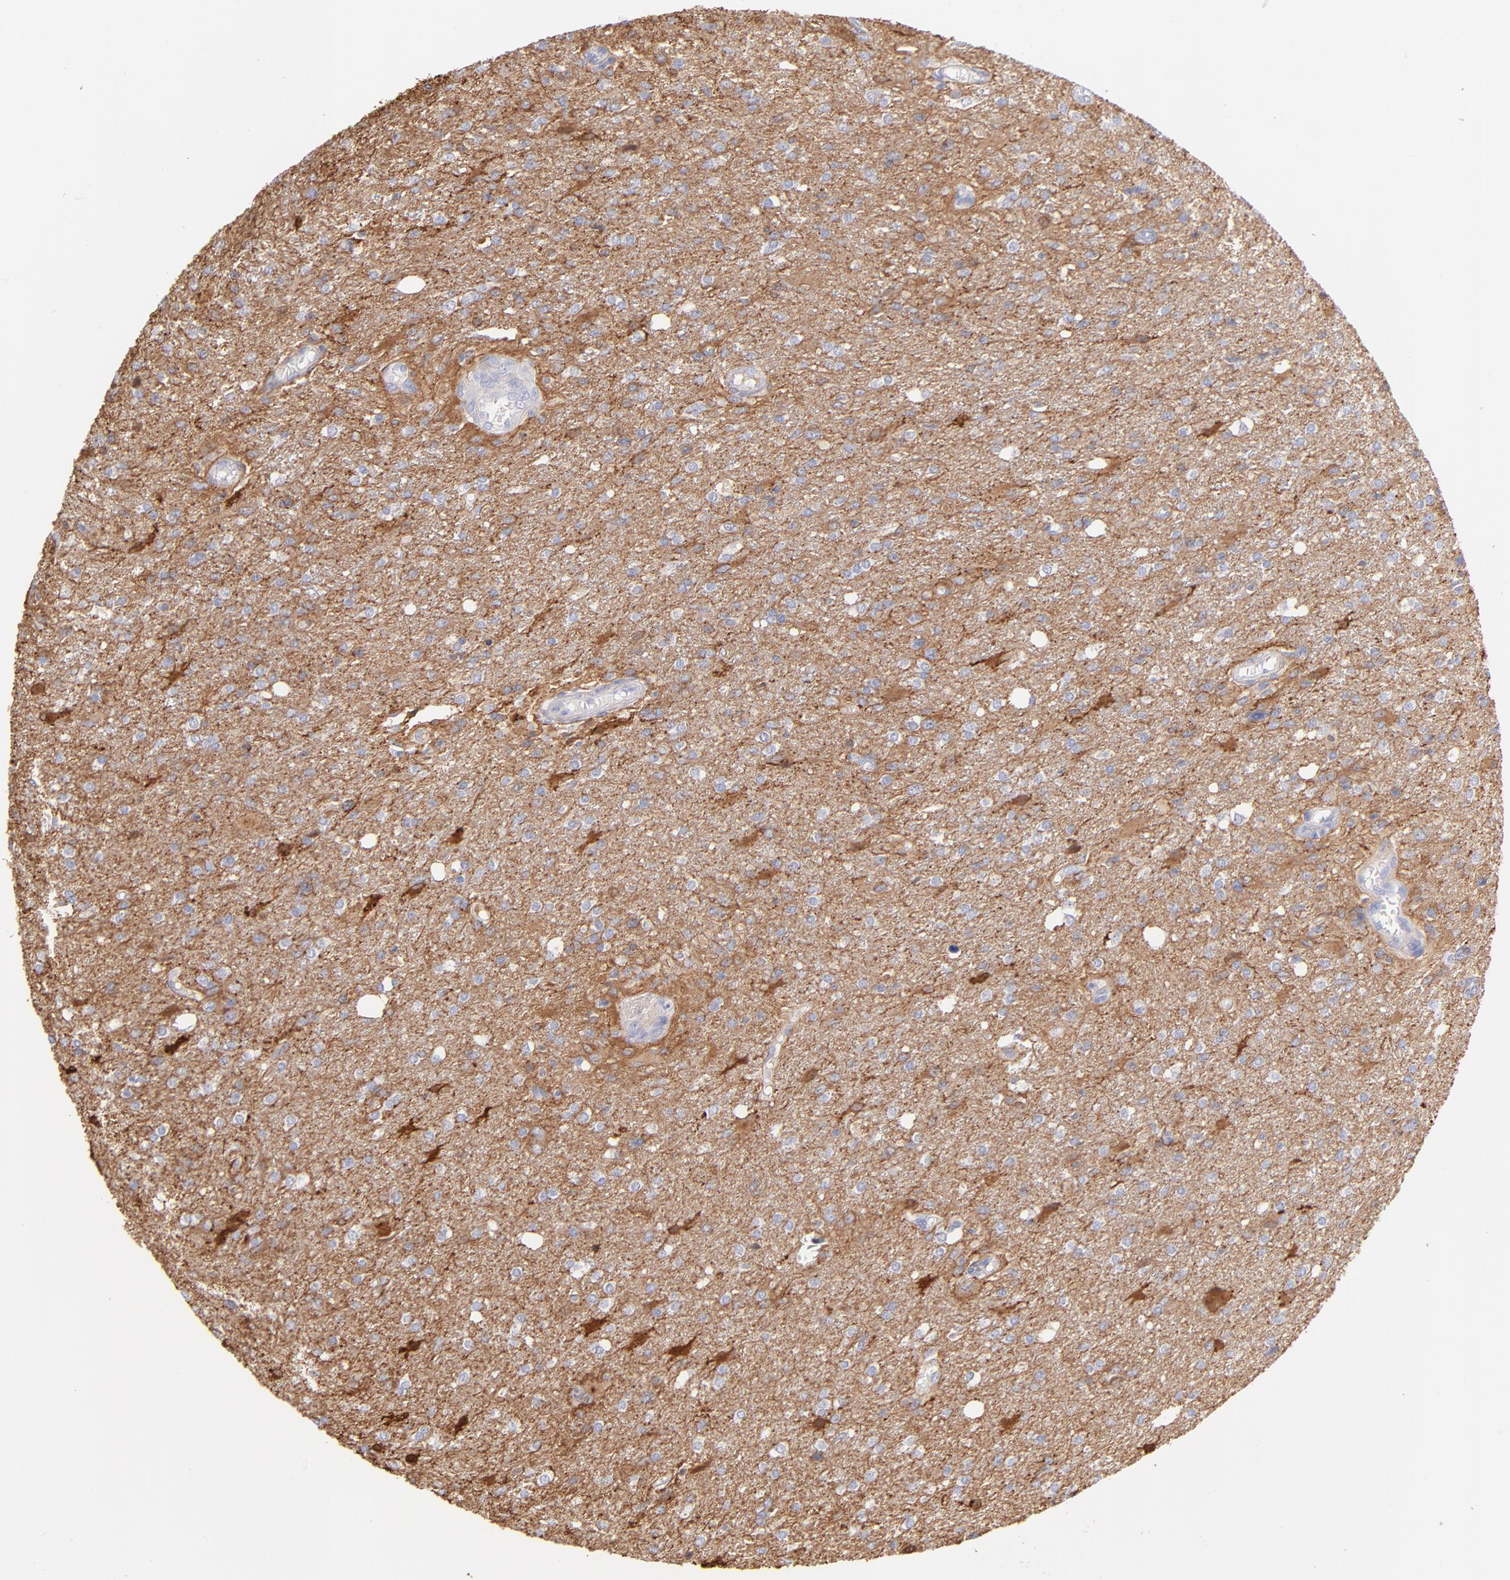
{"staining": {"intensity": "moderate", "quantity": ">75%", "location": "cytoplasmic/membranous"}, "tissue": "glioma", "cell_type": "Tumor cells", "image_type": "cancer", "snomed": [{"axis": "morphology", "description": "Glioma, malignant, High grade"}, {"axis": "topography", "description": "Cerebral cortex"}], "caption": "Brown immunohistochemical staining in human malignant glioma (high-grade) displays moderate cytoplasmic/membranous staining in approximately >75% of tumor cells.", "gene": "PRKCA", "patient": {"sex": "male", "age": 76}}